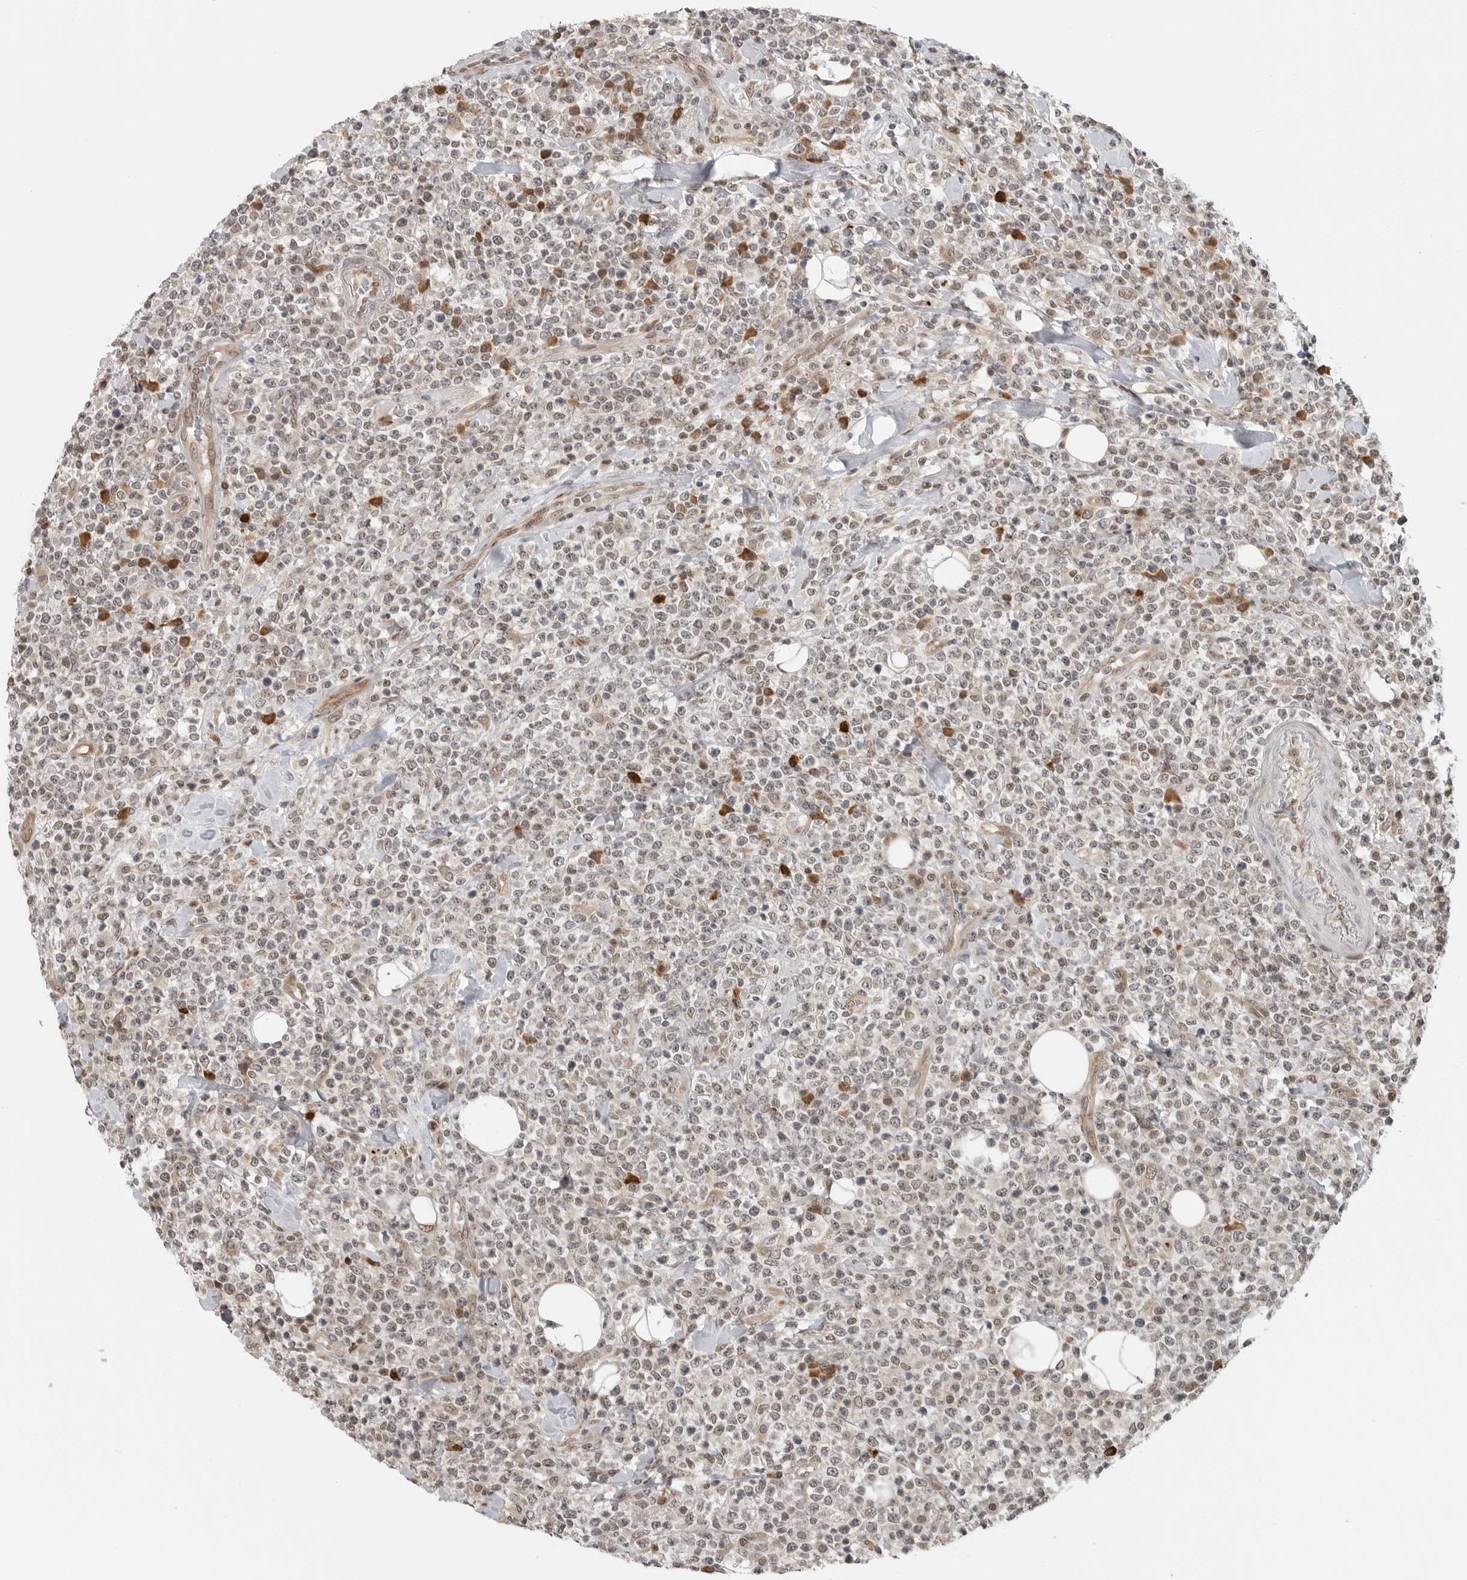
{"staining": {"intensity": "weak", "quantity": "25%-75%", "location": "nuclear"}, "tissue": "lymphoma", "cell_type": "Tumor cells", "image_type": "cancer", "snomed": [{"axis": "morphology", "description": "Malignant lymphoma, non-Hodgkin's type, High grade"}, {"axis": "topography", "description": "Colon"}], "caption": "Lymphoma stained for a protein (brown) shows weak nuclear positive staining in approximately 25%-75% of tumor cells.", "gene": "CEP295NL", "patient": {"sex": "female", "age": 53}}